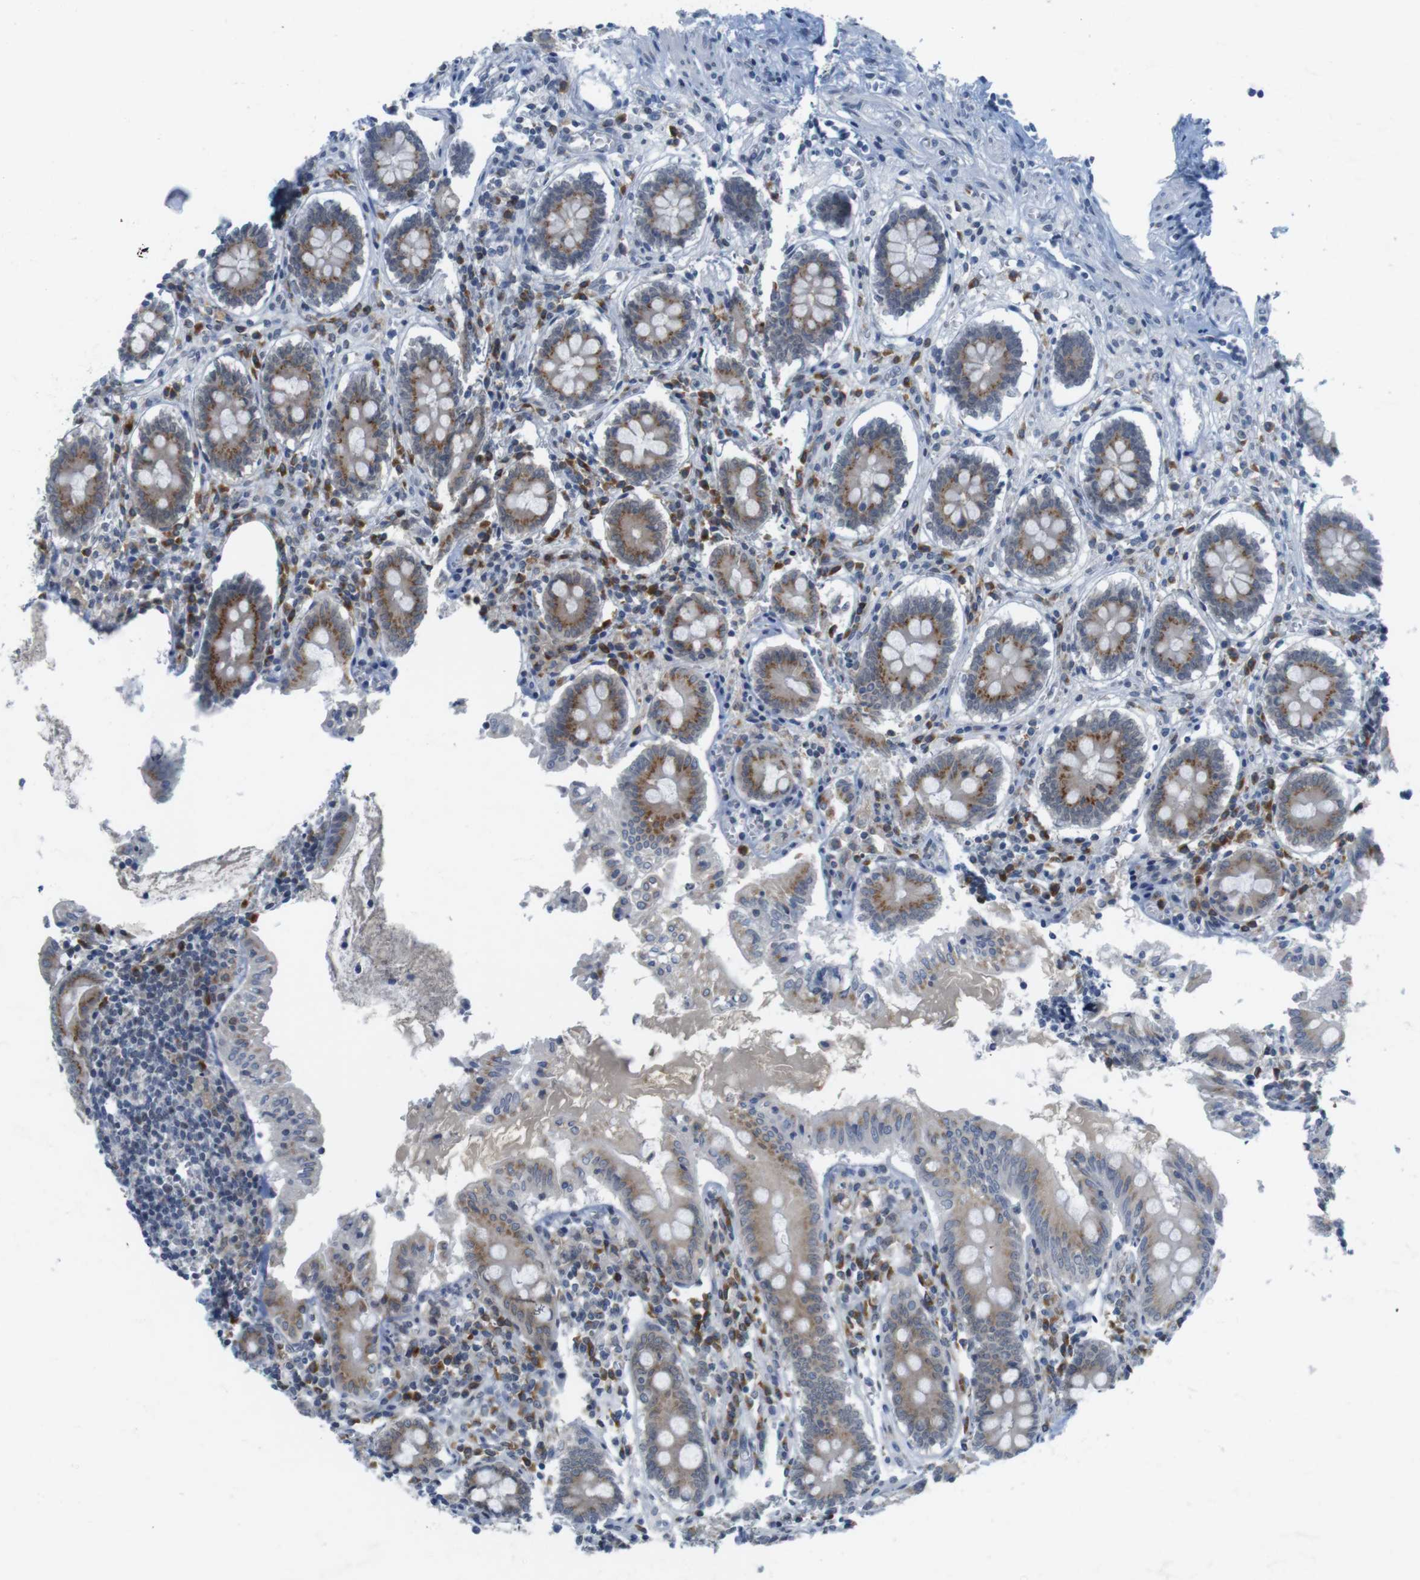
{"staining": {"intensity": "moderate", "quantity": "25%-75%", "location": "cytoplasmic/membranous"}, "tissue": "appendix", "cell_type": "Glandular cells", "image_type": "normal", "snomed": [{"axis": "morphology", "description": "Normal tissue, NOS"}, {"axis": "topography", "description": "Appendix"}], "caption": "The photomicrograph displays a brown stain indicating the presence of a protein in the cytoplasmic/membranous of glandular cells in appendix. (DAB (3,3'-diaminobenzidine) IHC, brown staining for protein, blue staining for nuclei).", "gene": "ERGIC3", "patient": {"sex": "female", "age": 50}}